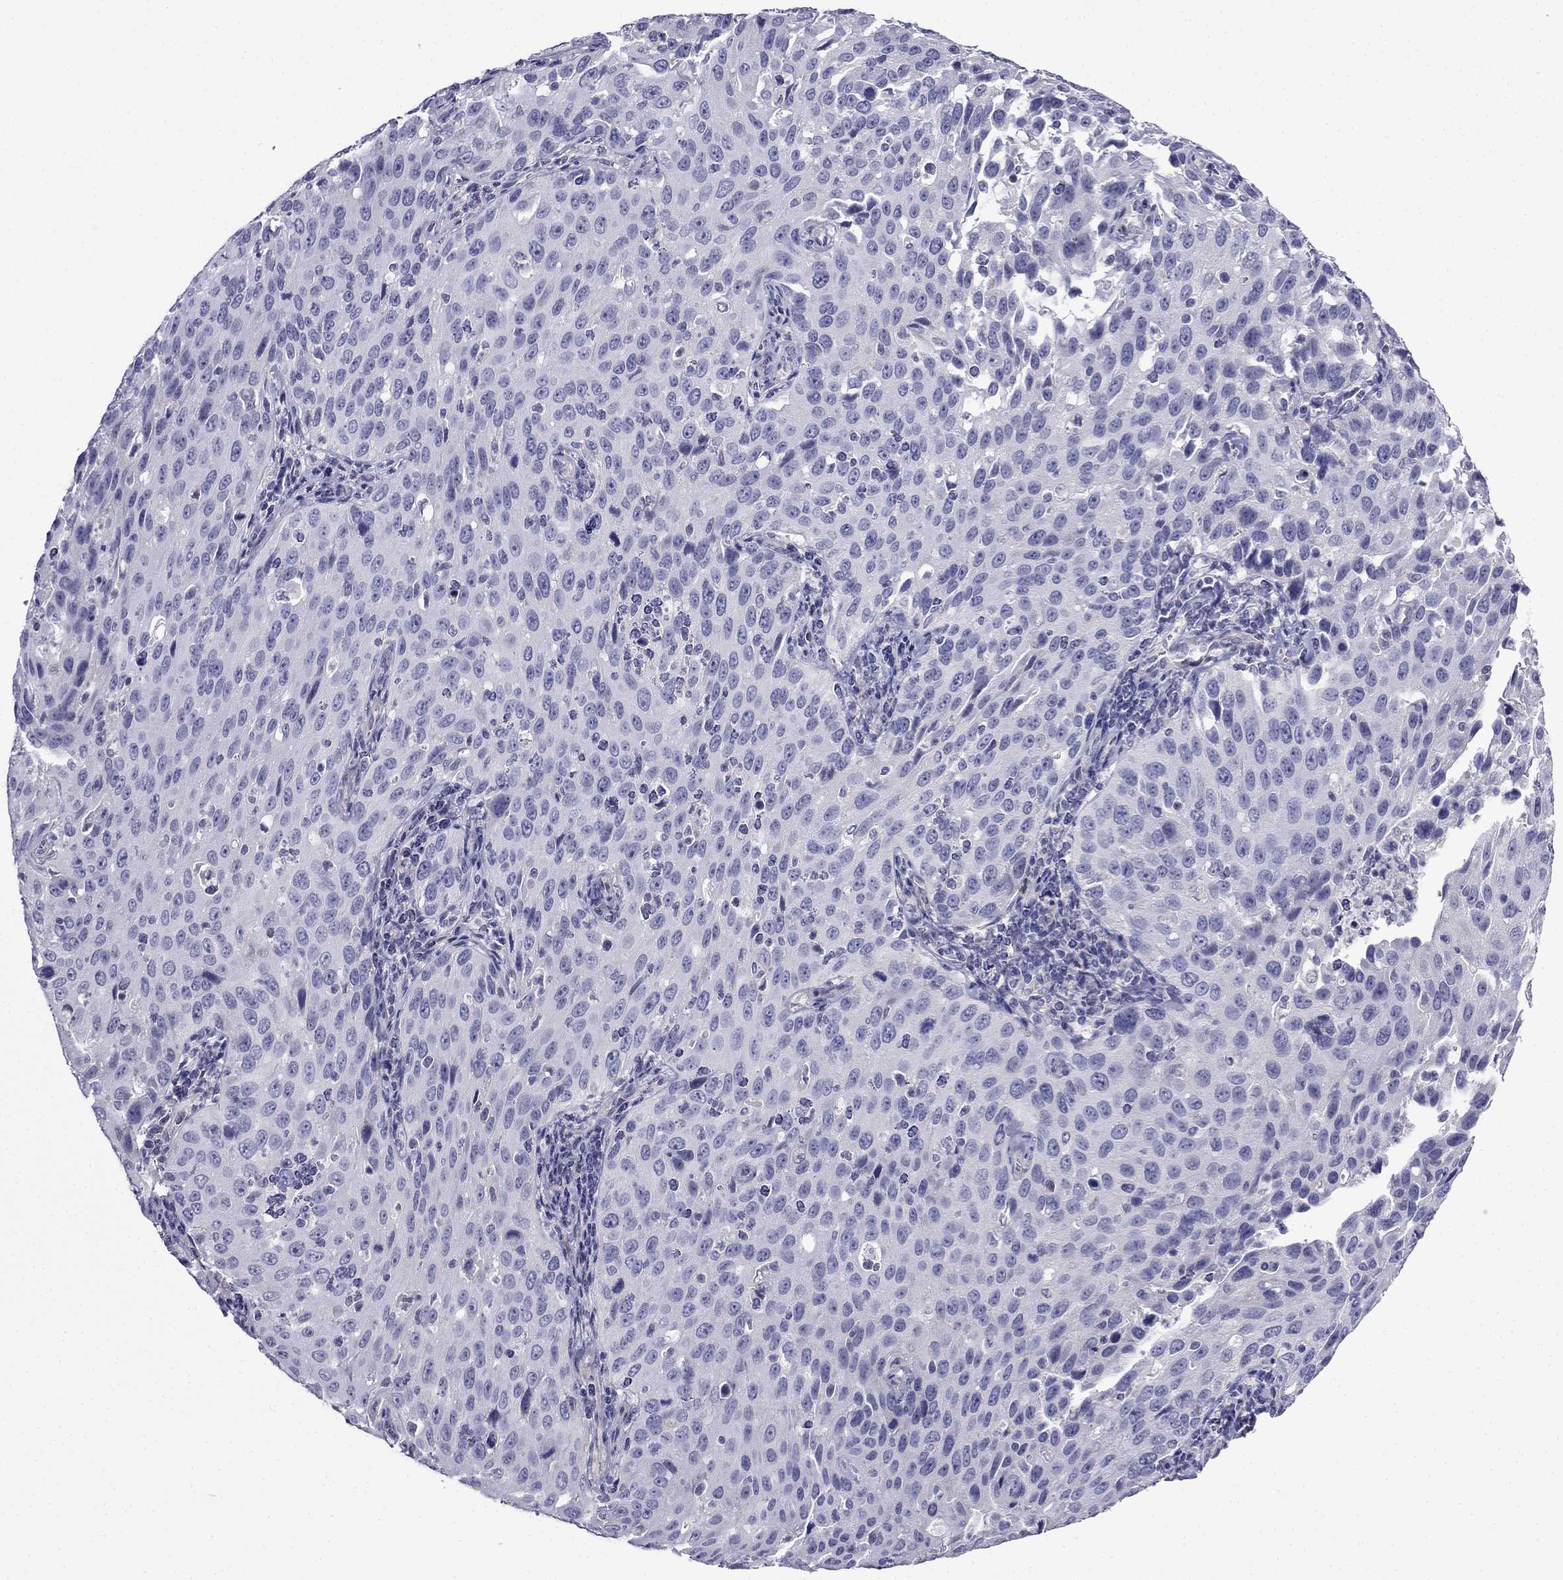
{"staining": {"intensity": "negative", "quantity": "none", "location": "none"}, "tissue": "cervical cancer", "cell_type": "Tumor cells", "image_type": "cancer", "snomed": [{"axis": "morphology", "description": "Squamous cell carcinoma, NOS"}, {"axis": "topography", "description": "Cervix"}], "caption": "Immunohistochemistry photomicrograph of cervical cancer stained for a protein (brown), which demonstrates no positivity in tumor cells.", "gene": "SCNN1D", "patient": {"sex": "female", "age": 26}}